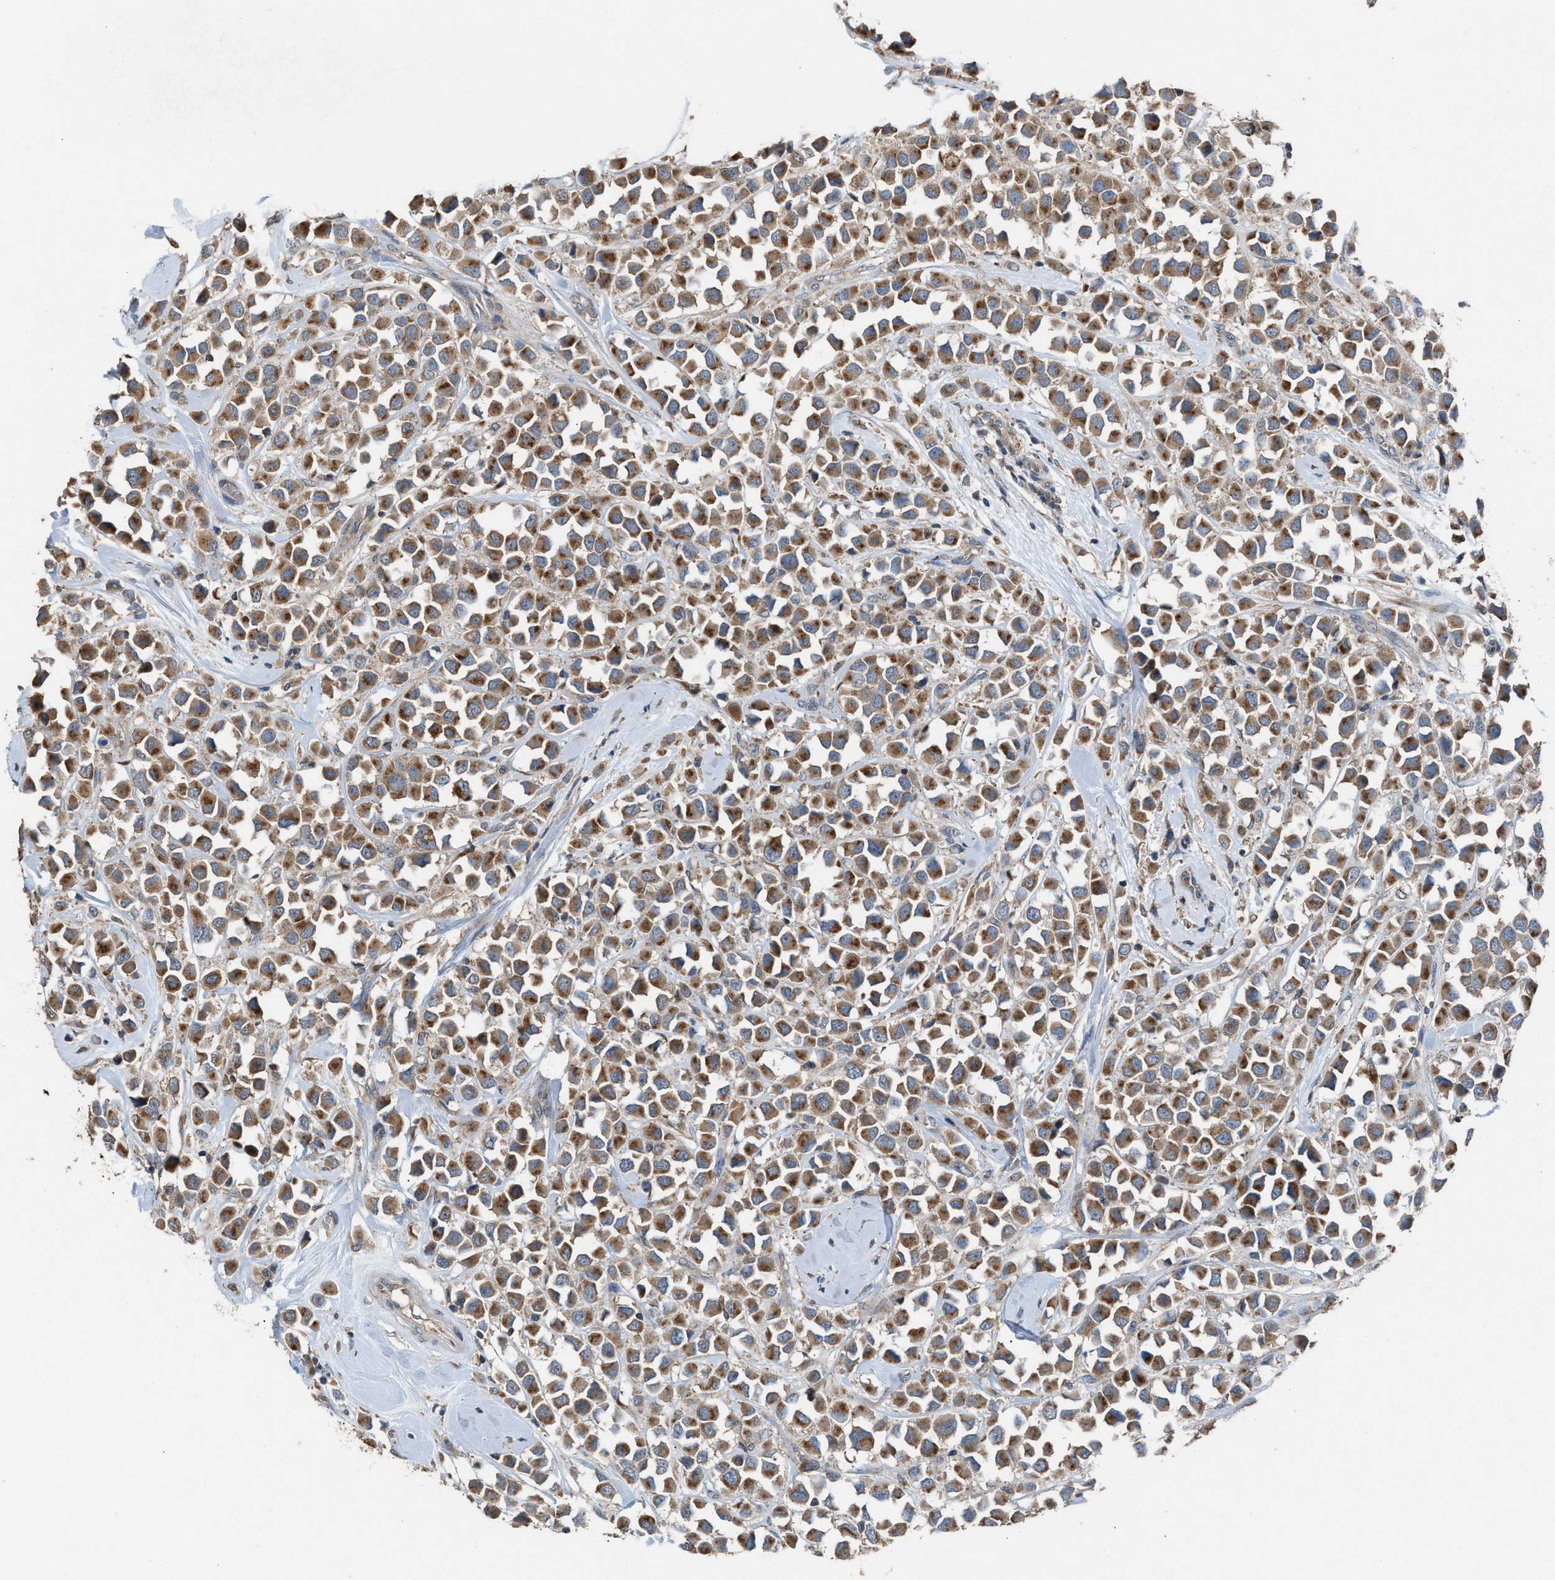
{"staining": {"intensity": "moderate", "quantity": ">75%", "location": "cytoplasmic/membranous"}, "tissue": "breast cancer", "cell_type": "Tumor cells", "image_type": "cancer", "snomed": [{"axis": "morphology", "description": "Duct carcinoma"}, {"axis": "topography", "description": "Breast"}], "caption": "Breast cancer (infiltrating ductal carcinoma) stained for a protein (brown) demonstrates moderate cytoplasmic/membranous positive expression in about >75% of tumor cells.", "gene": "TPK1", "patient": {"sex": "female", "age": 61}}